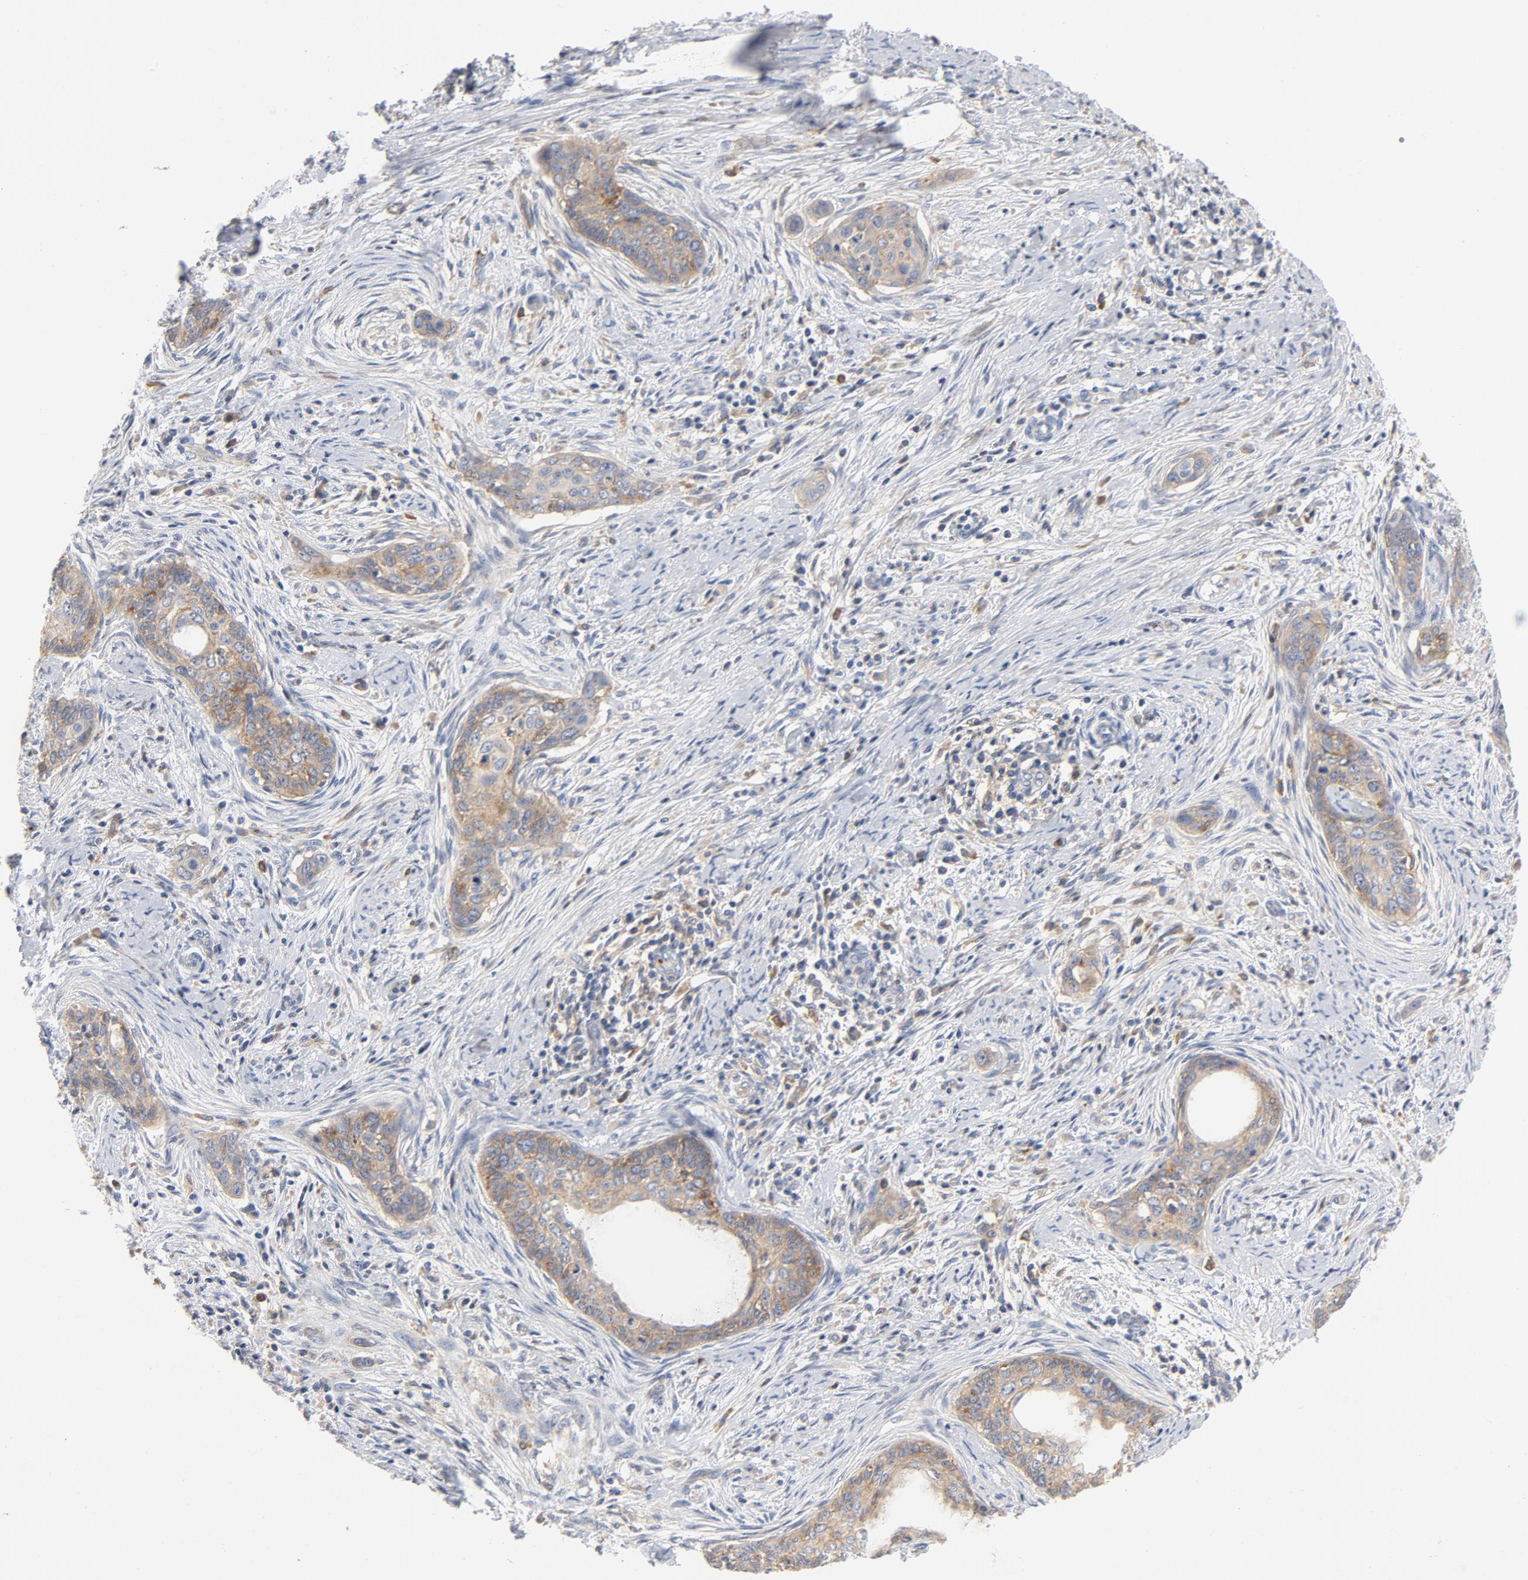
{"staining": {"intensity": "weak", "quantity": ">75%", "location": "cytoplasmic/membranous"}, "tissue": "cervical cancer", "cell_type": "Tumor cells", "image_type": "cancer", "snomed": [{"axis": "morphology", "description": "Squamous cell carcinoma, NOS"}, {"axis": "topography", "description": "Cervix"}], "caption": "A micrograph showing weak cytoplasmic/membranous expression in approximately >75% of tumor cells in cervical cancer, as visualized by brown immunohistochemical staining.", "gene": "SRC", "patient": {"sex": "female", "age": 33}}